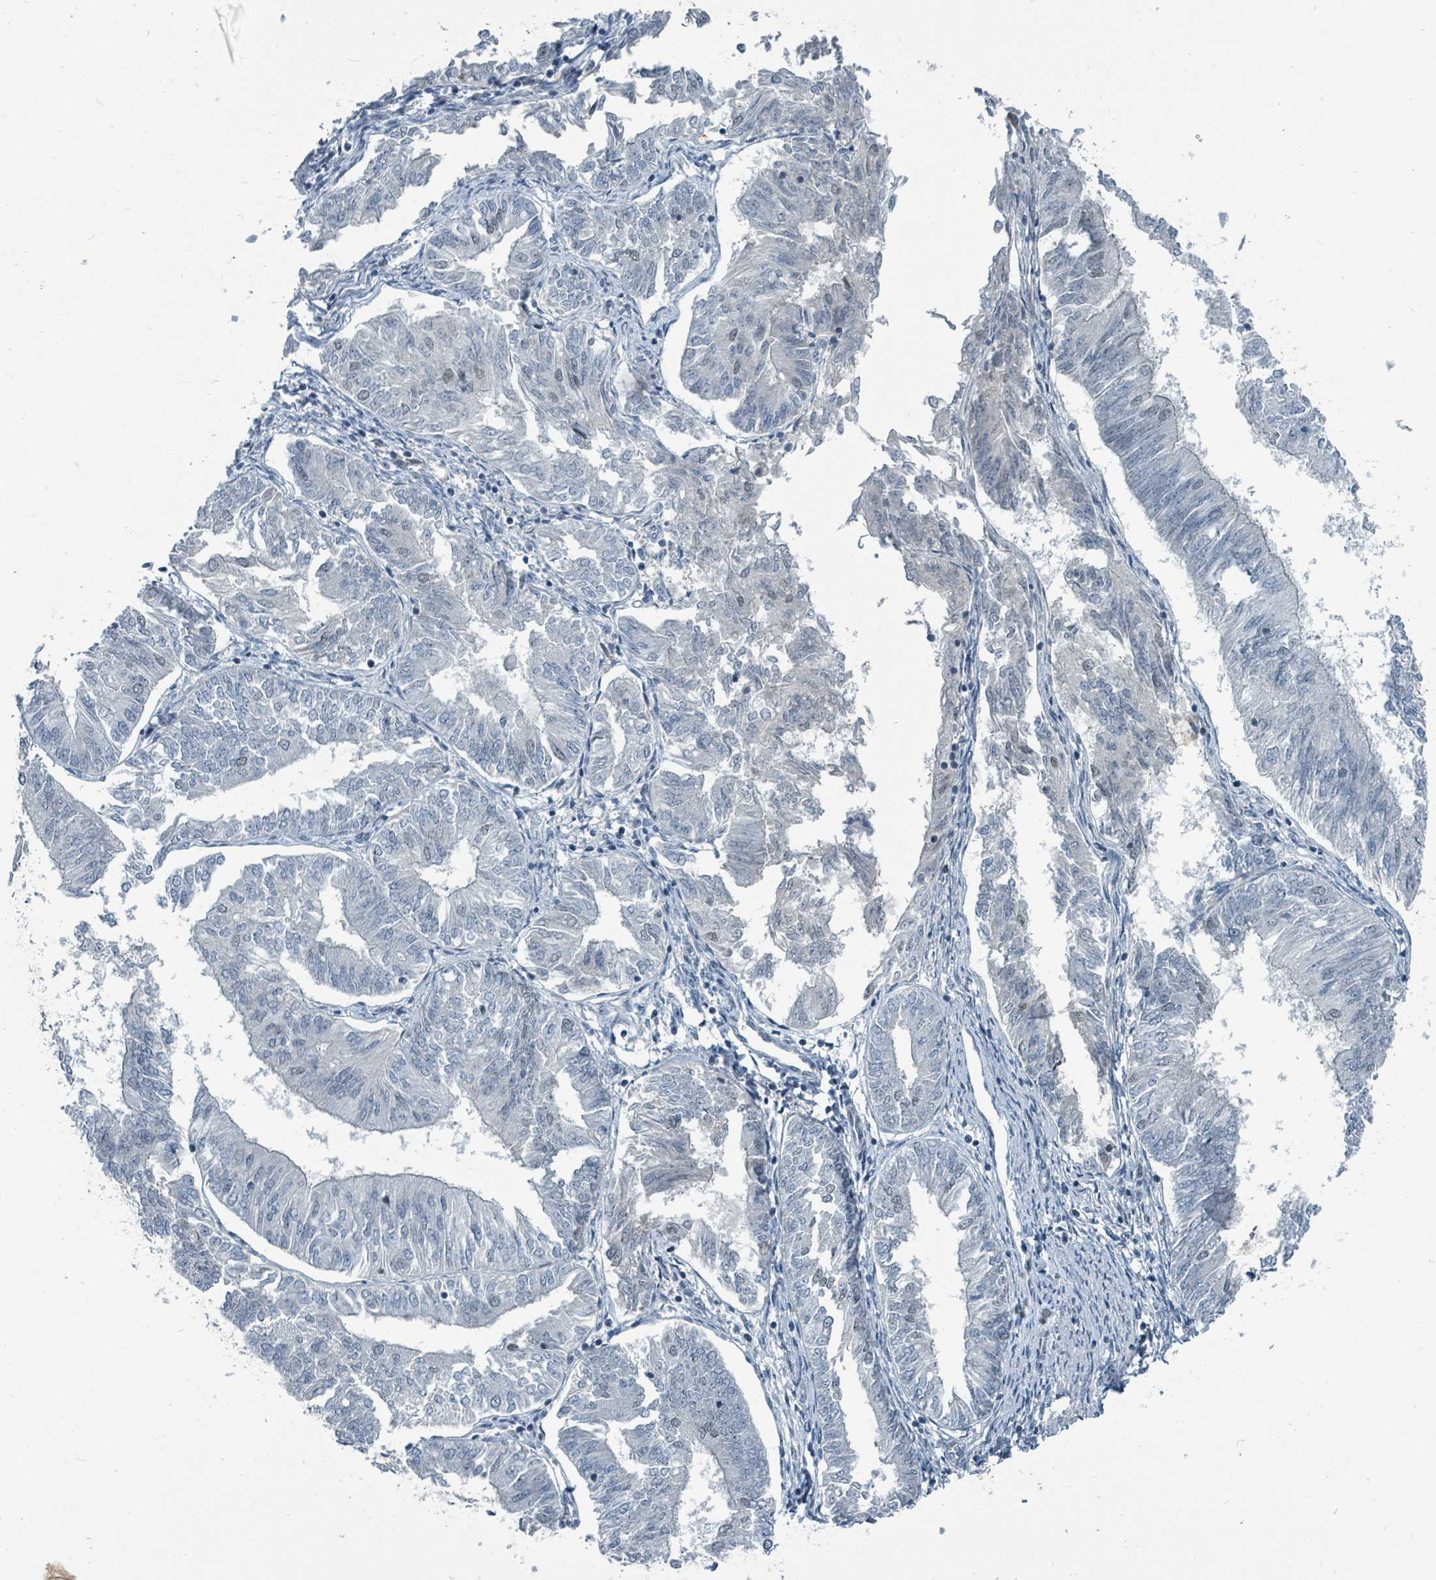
{"staining": {"intensity": "negative", "quantity": "none", "location": "none"}, "tissue": "endometrial cancer", "cell_type": "Tumor cells", "image_type": "cancer", "snomed": [{"axis": "morphology", "description": "Adenocarcinoma, NOS"}, {"axis": "topography", "description": "Endometrium"}], "caption": "This image is of endometrial adenocarcinoma stained with immunohistochemistry to label a protein in brown with the nuclei are counter-stained blue. There is no expression in tumor cells.", "gene": "UCK1", "patient": {"sex": "female", "age": 58}}